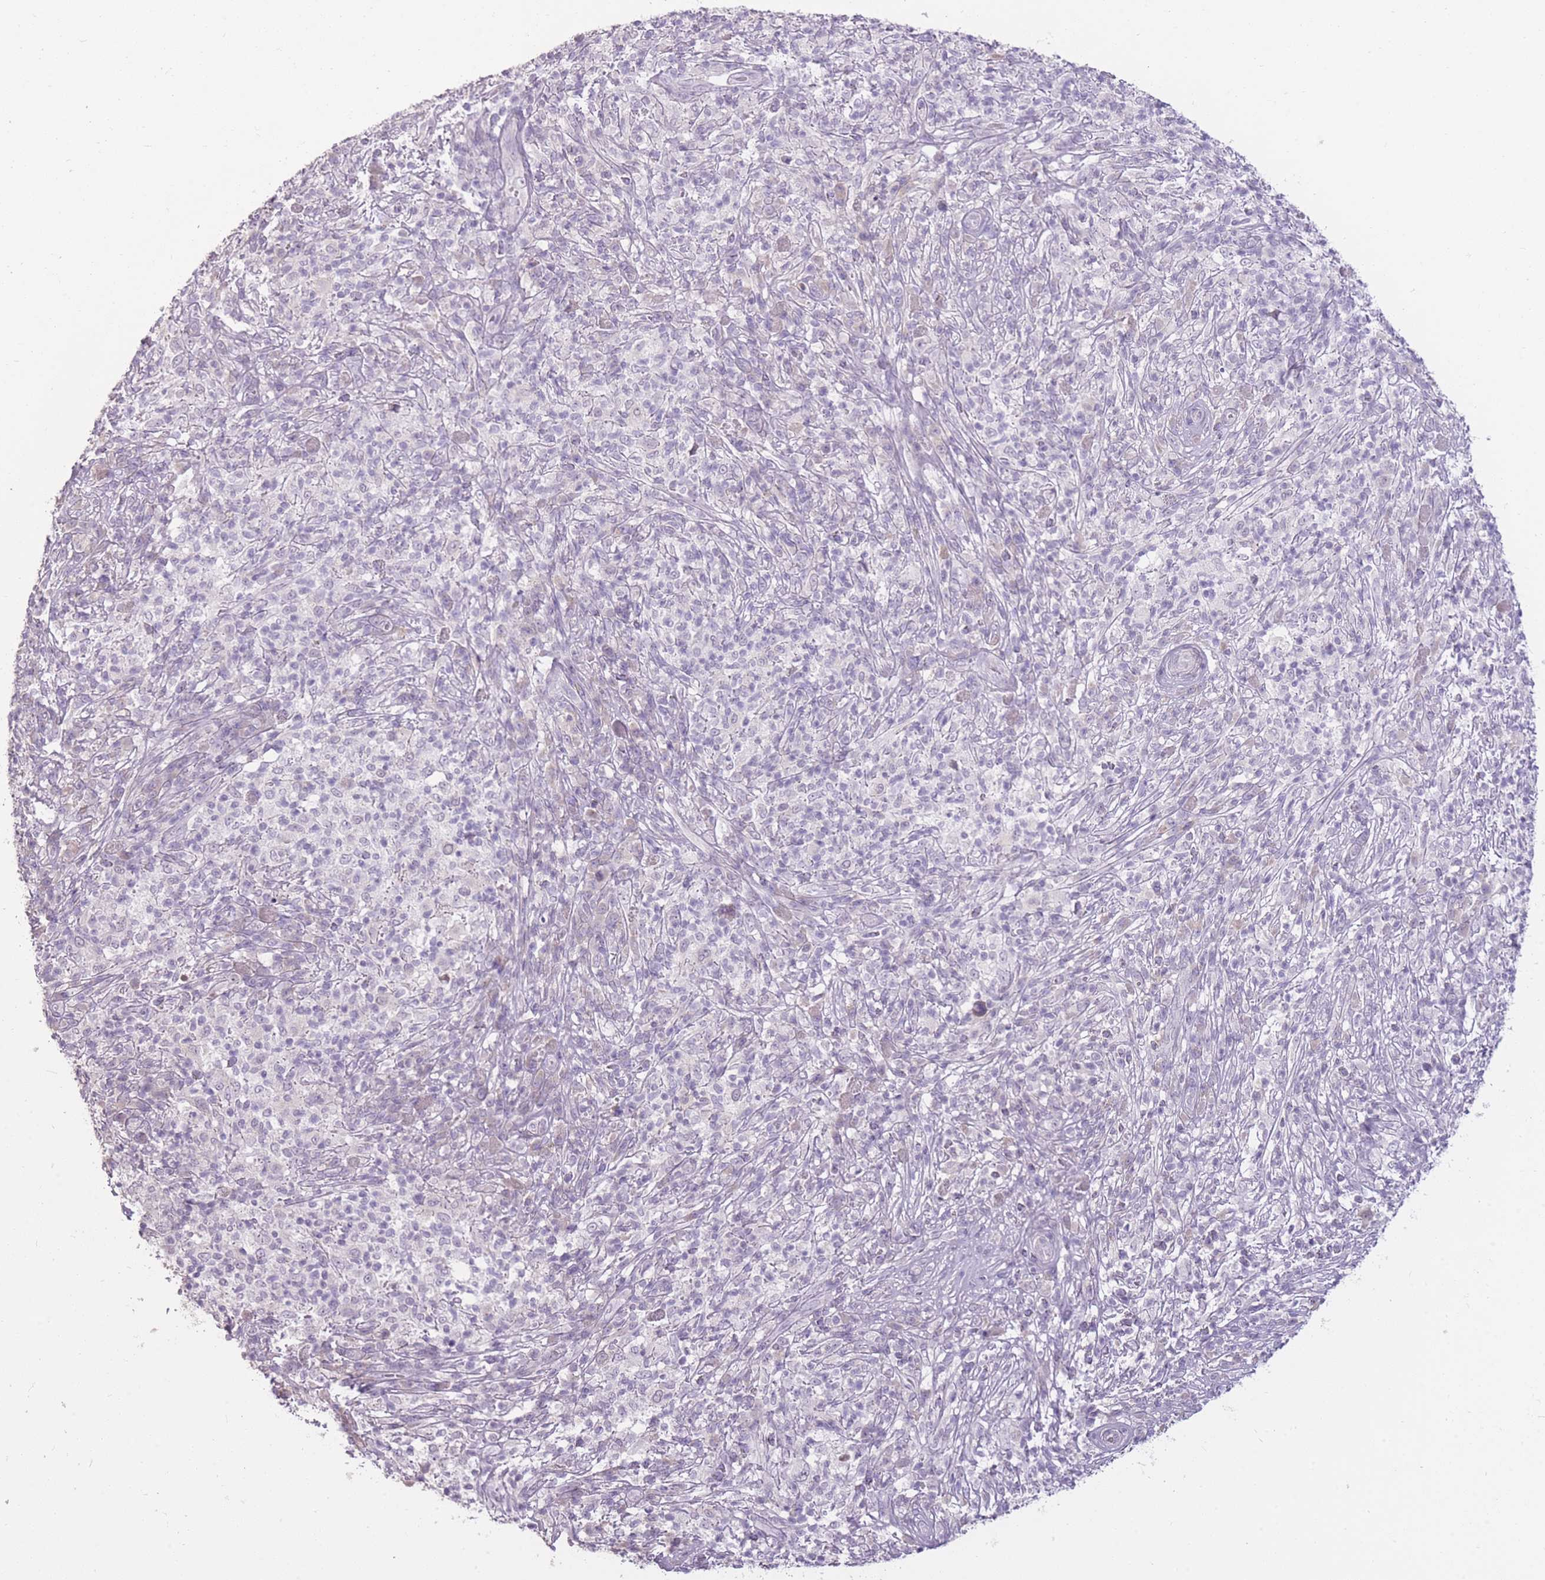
{"staining": {"intensity": "negative", "quantity": "none", "location": "none"}, "tissue": "melanoma", "cell_type": "Tumor cells", "image_type": "cancer", "snomed": [{"axis": "morphology", "description": "Malignant melanoma, NOS"}, {"axis": "topography", "description": "Skin"}], "caption": "Tumor cells show no significant protein staining in melanoma. Nuclei are stained in blue.", "gene": "ZBTB24", "patient": {"sex": "male", "age": 66}}